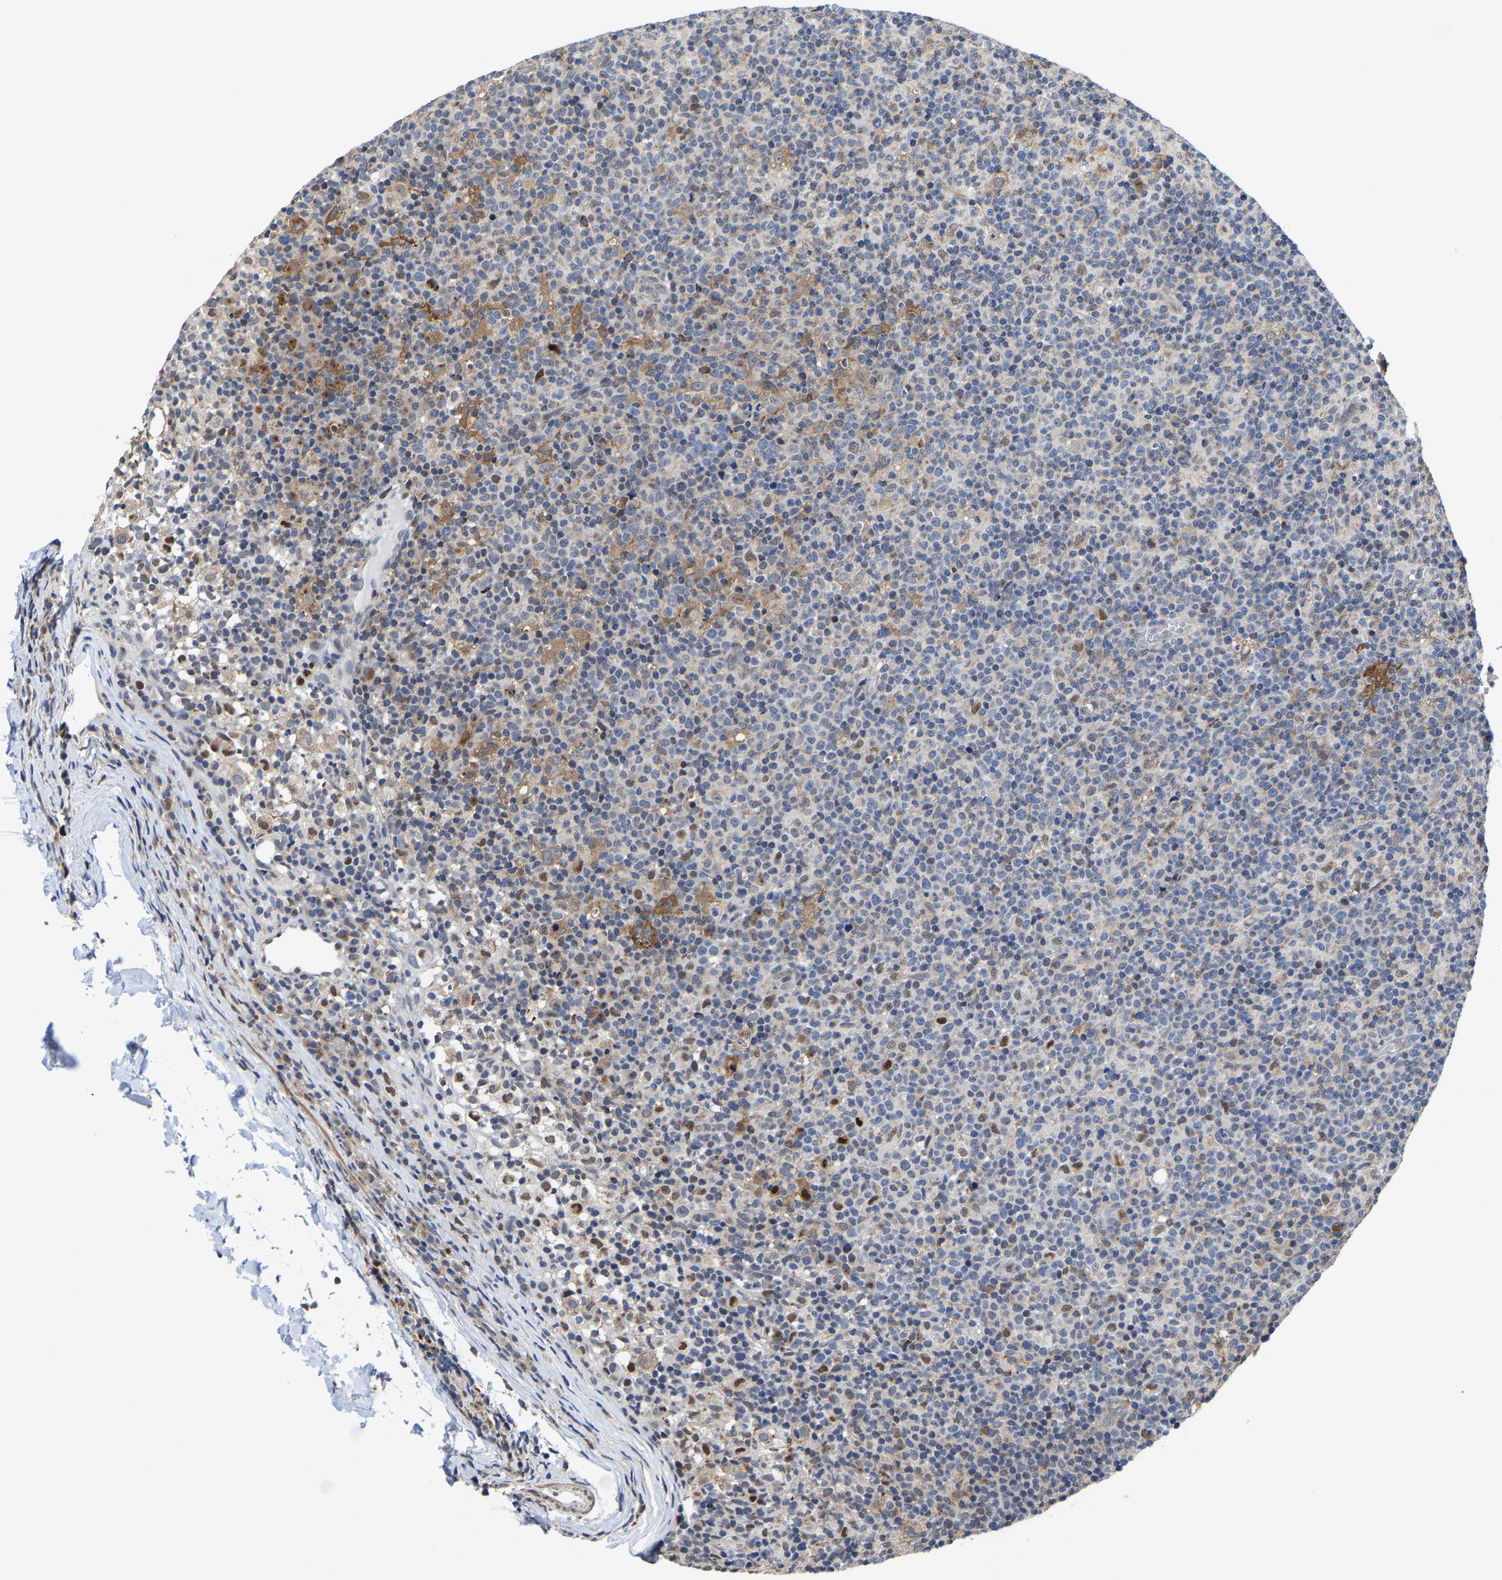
{"staining": {"intensity": "negative", "quantity": "none", "location": "none"}, "tissue": "lymph node", "cell_type": "Germinal center cells", "image_type": "normal", "snomed": [{"axis": "morphology", "description": "Normal tissue, NOS"}, {"axis": "morphology", "description": "Inflammation, NOS"}, {"axis": "topography", "description": "Lymph node"}], "caption": "DAB (3,3'-diaminobenzidine) immunohistochemical staining of benign human lymph node displays no significant staining in germinal center cells. Nuclei are stained in blue.", "gene": "PFKFB3", "patient": {"sex": "male", "age": 55}}